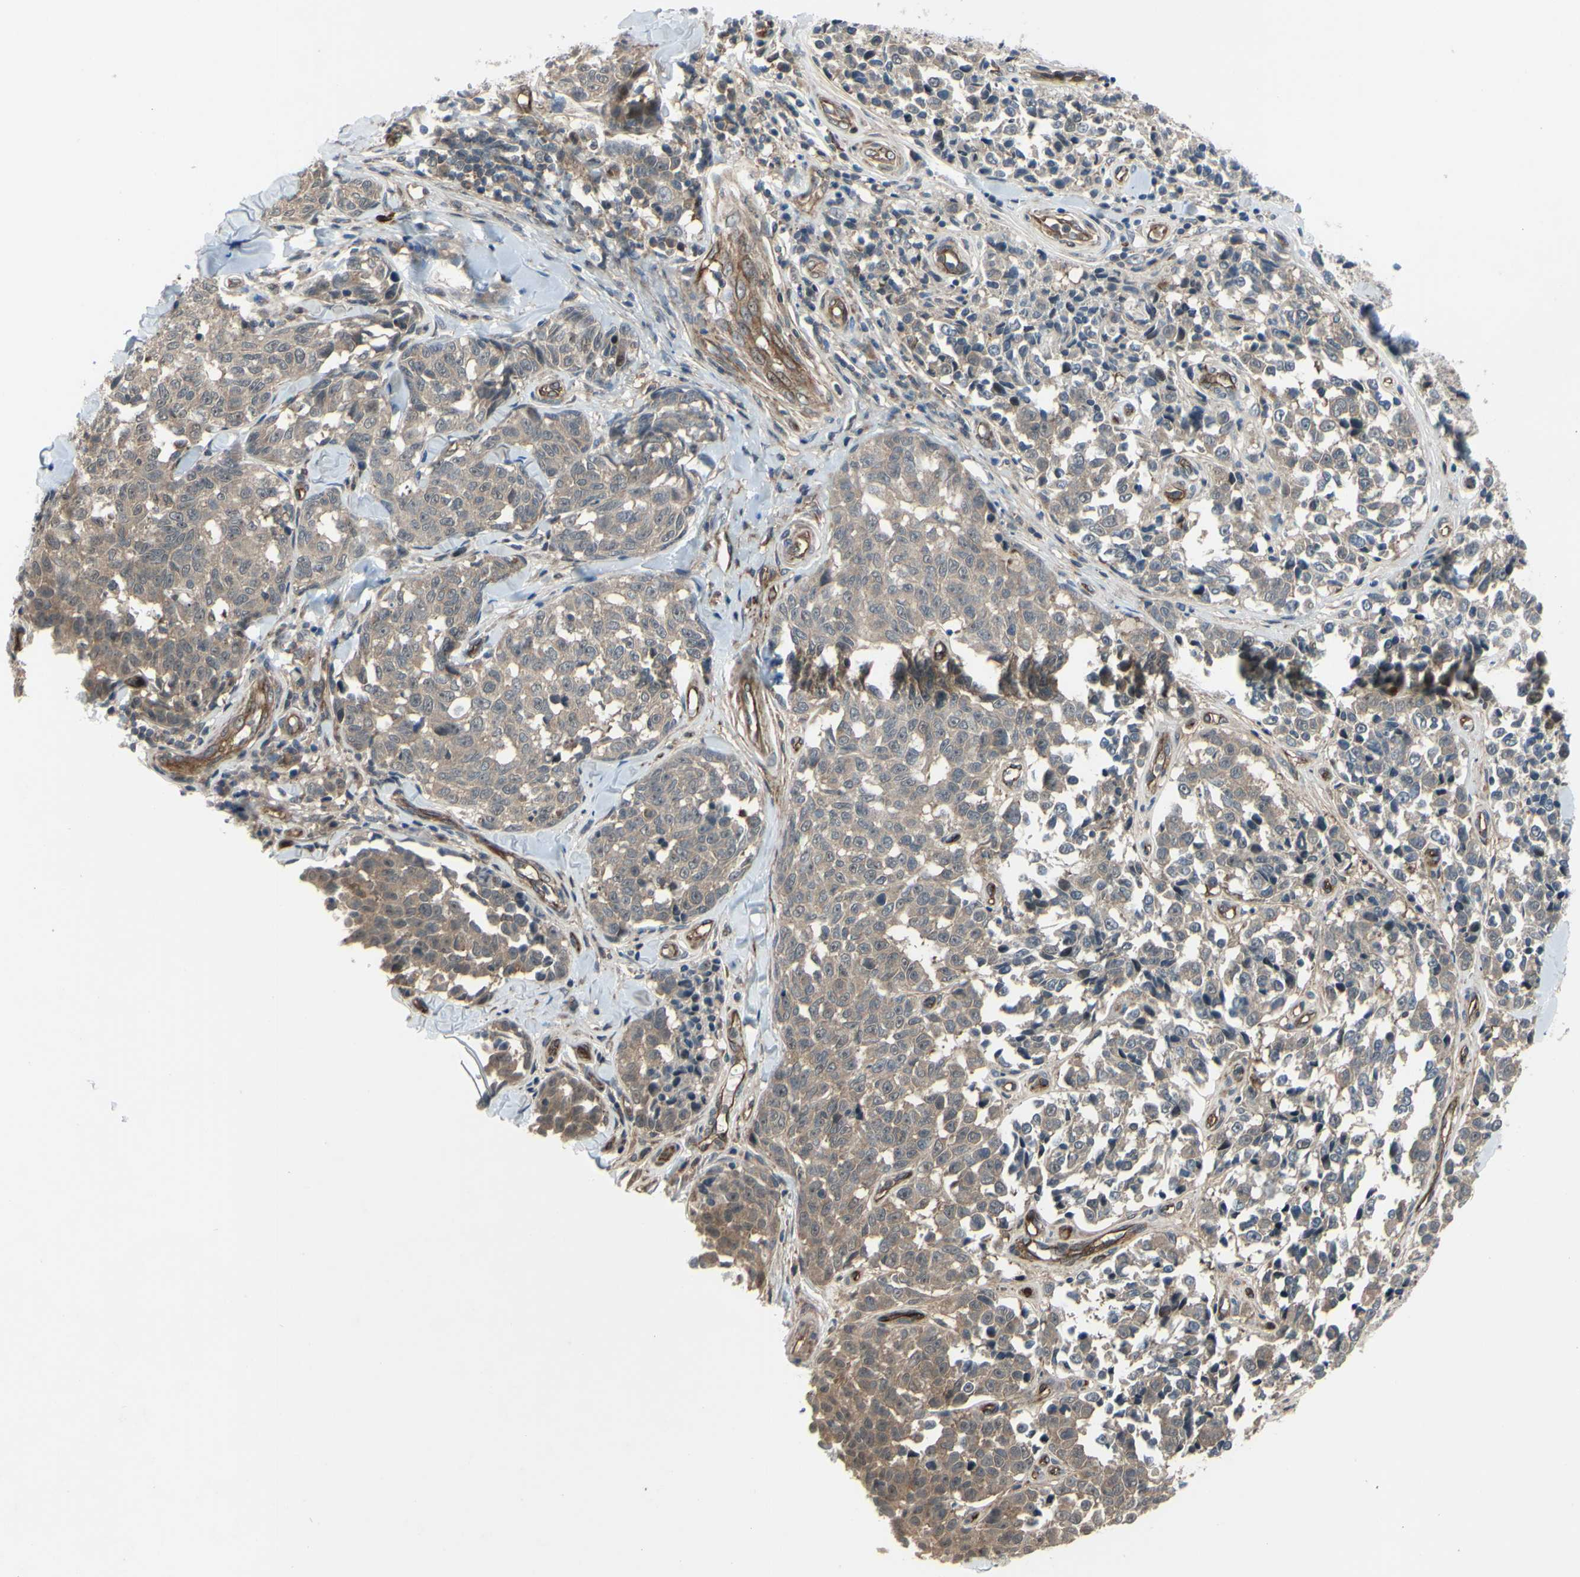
{"staining": {"intensity": "weak", "quantity": ">75%", "location": "cytoplasmic/membranous"}, "tissue": "melanoma", "cell_type": "Tumor cells", "image_type": "cancer", "snomed": [{"axis": "morphology", "description": "Malignant melanoma, NOS"}, {"axis": "topography", "description": "Skin"}], "caption": "This photomicrograph demonstrates malignant melanoma stained with IHC to label a protein in brown. The cytoplasmic/membranous of tumor cells show weak positivity for the protein. Nuclei are counter-stained blue.", "gene": "COMMD9", "patient": {"sex": "female", "age": 64}}